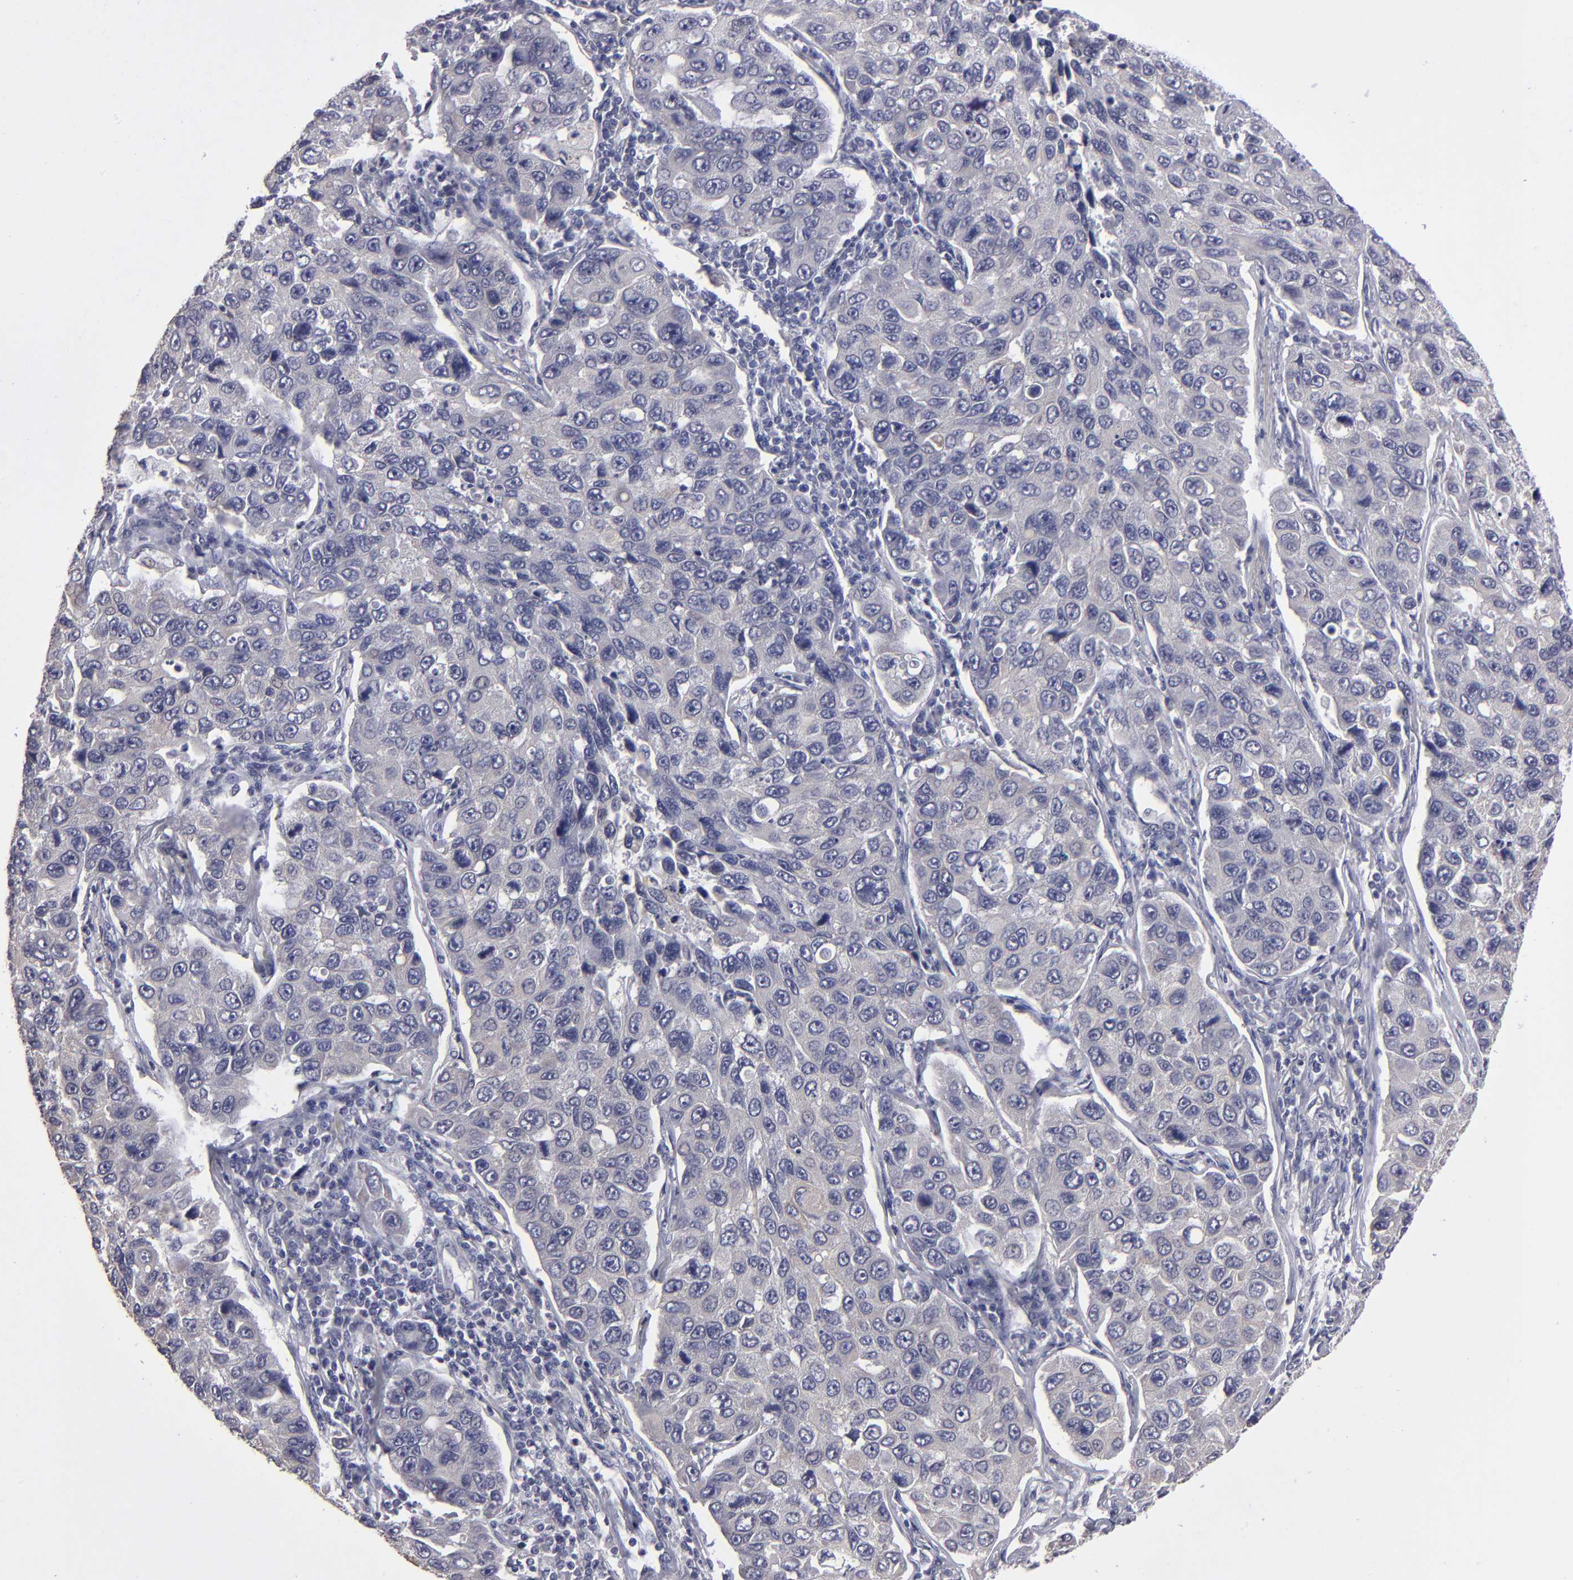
{"staining": {"intensity": "weak", "quantity": "<25%", "location": "cytoplasmic/membranous"}, "tissue": "lung cancer", "cell_type": "Tumor cells", "image_type": "cancer", "snomed": [{"axis": "morphology", "description": "Adenocarcinoma, NOS"}, {"axis": "topography", "description": "Lung"}], "caption": "DAB immunohistochemical staining of human lung cancer (adenocarcinoma) reveals no significant expression in tumor cells.", "gene": "ZNF175", "patient": {"sex": "male", "age": 64}}